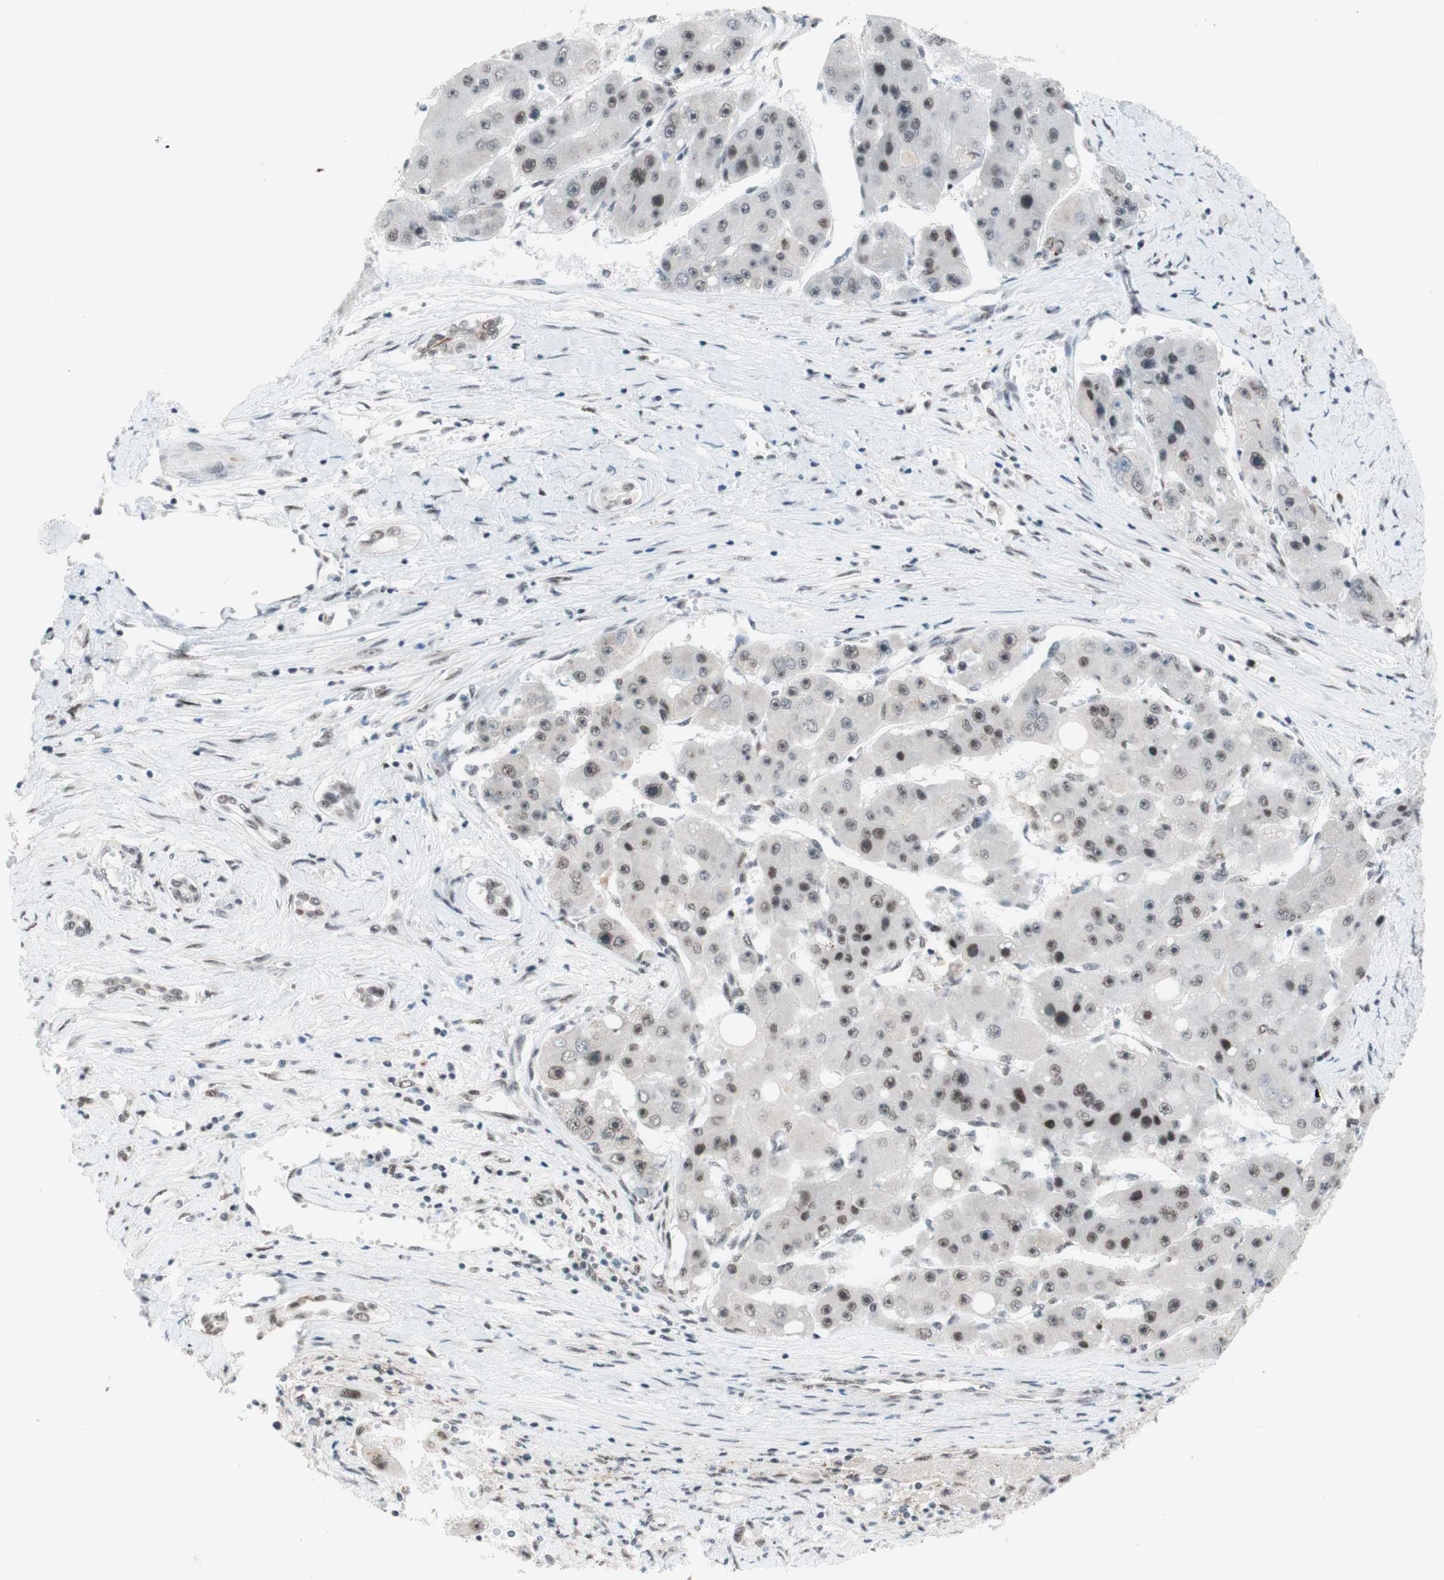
{"staining": {"intensity": "weak", "quantity": "25%-75%", "location": "nuclear"}, "tissue": "liver cancer", "cell_type": "Tumor cells", "image_type": "cancer", "snomed": [{"axis": "morphology", "description": "Carcinoma, Hepatocellular, NOS"}, {"axis": "topography", "description": "Liver"}], "caption": "The immunohistochemical stain highlights weak nuclear positivity in tumor cells of liver hepatocellular carcinoma tissue. The protein of interest is shown in brown color, while the nuclei are stained blue.", "gene": "PRPF19", "patient": {"sex": "female", "age": 61}}